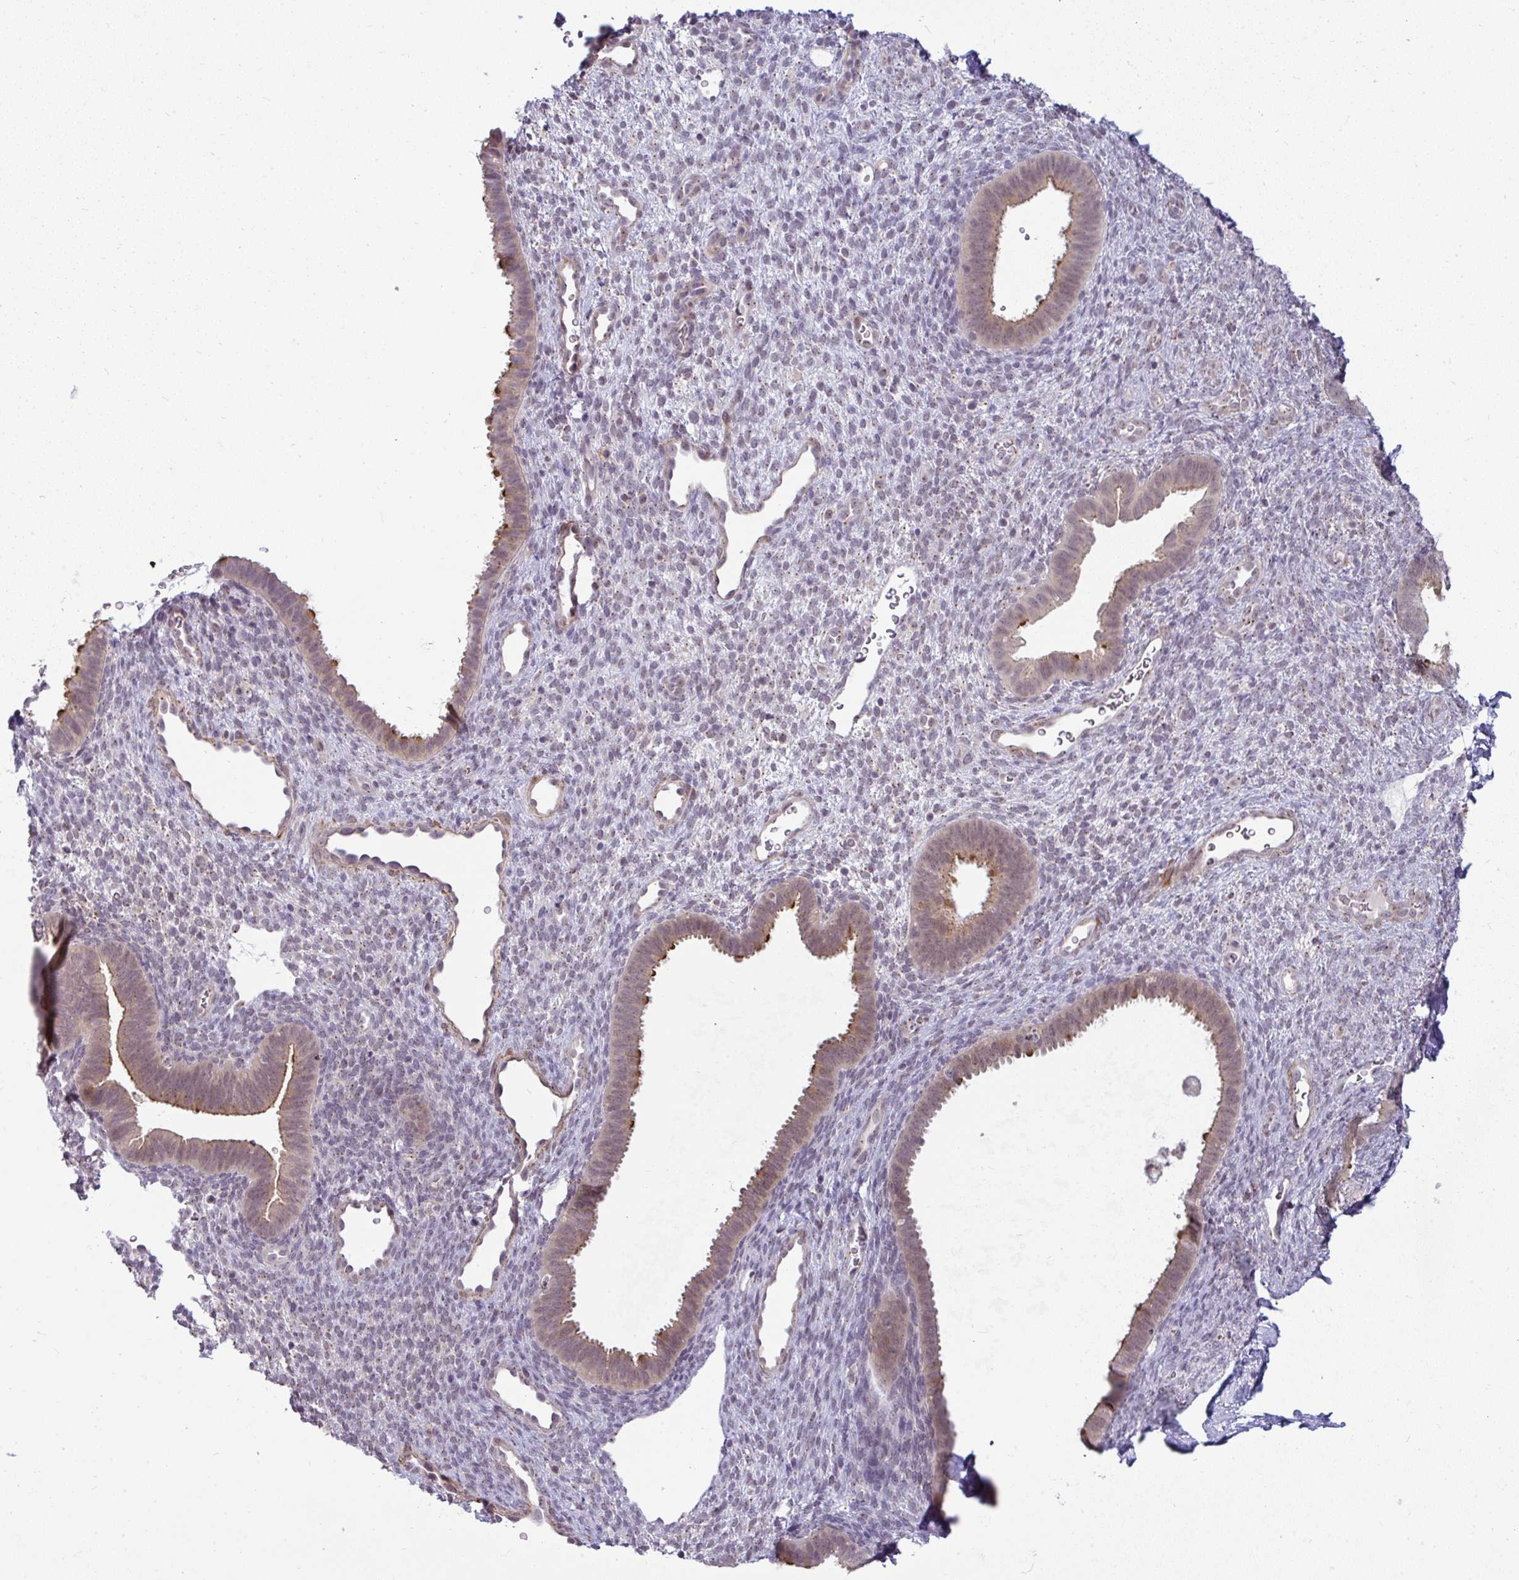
{"staining": {"intensity": "weak", "quantity": "<25%", "location": "cytoplasmic/membranous"}, "tissue": "endometrium", "cell_type": "Cells in endometrial stroma", "image_type": "normal", "snomed": [{"axis": "morphology", "description": "Normal tissue, NOS"}, {"axis": "topography", "description": "Endometrium"}], "caption": "IHC histopathology image of benign human endometrium stained for a protein (brown), which displays no expression in cells in endometrial stroma. (IHC, brightfield microscopy, high magnification).", "gene": "DZIP1", "patient": {"sex": "female", "age": 34}}